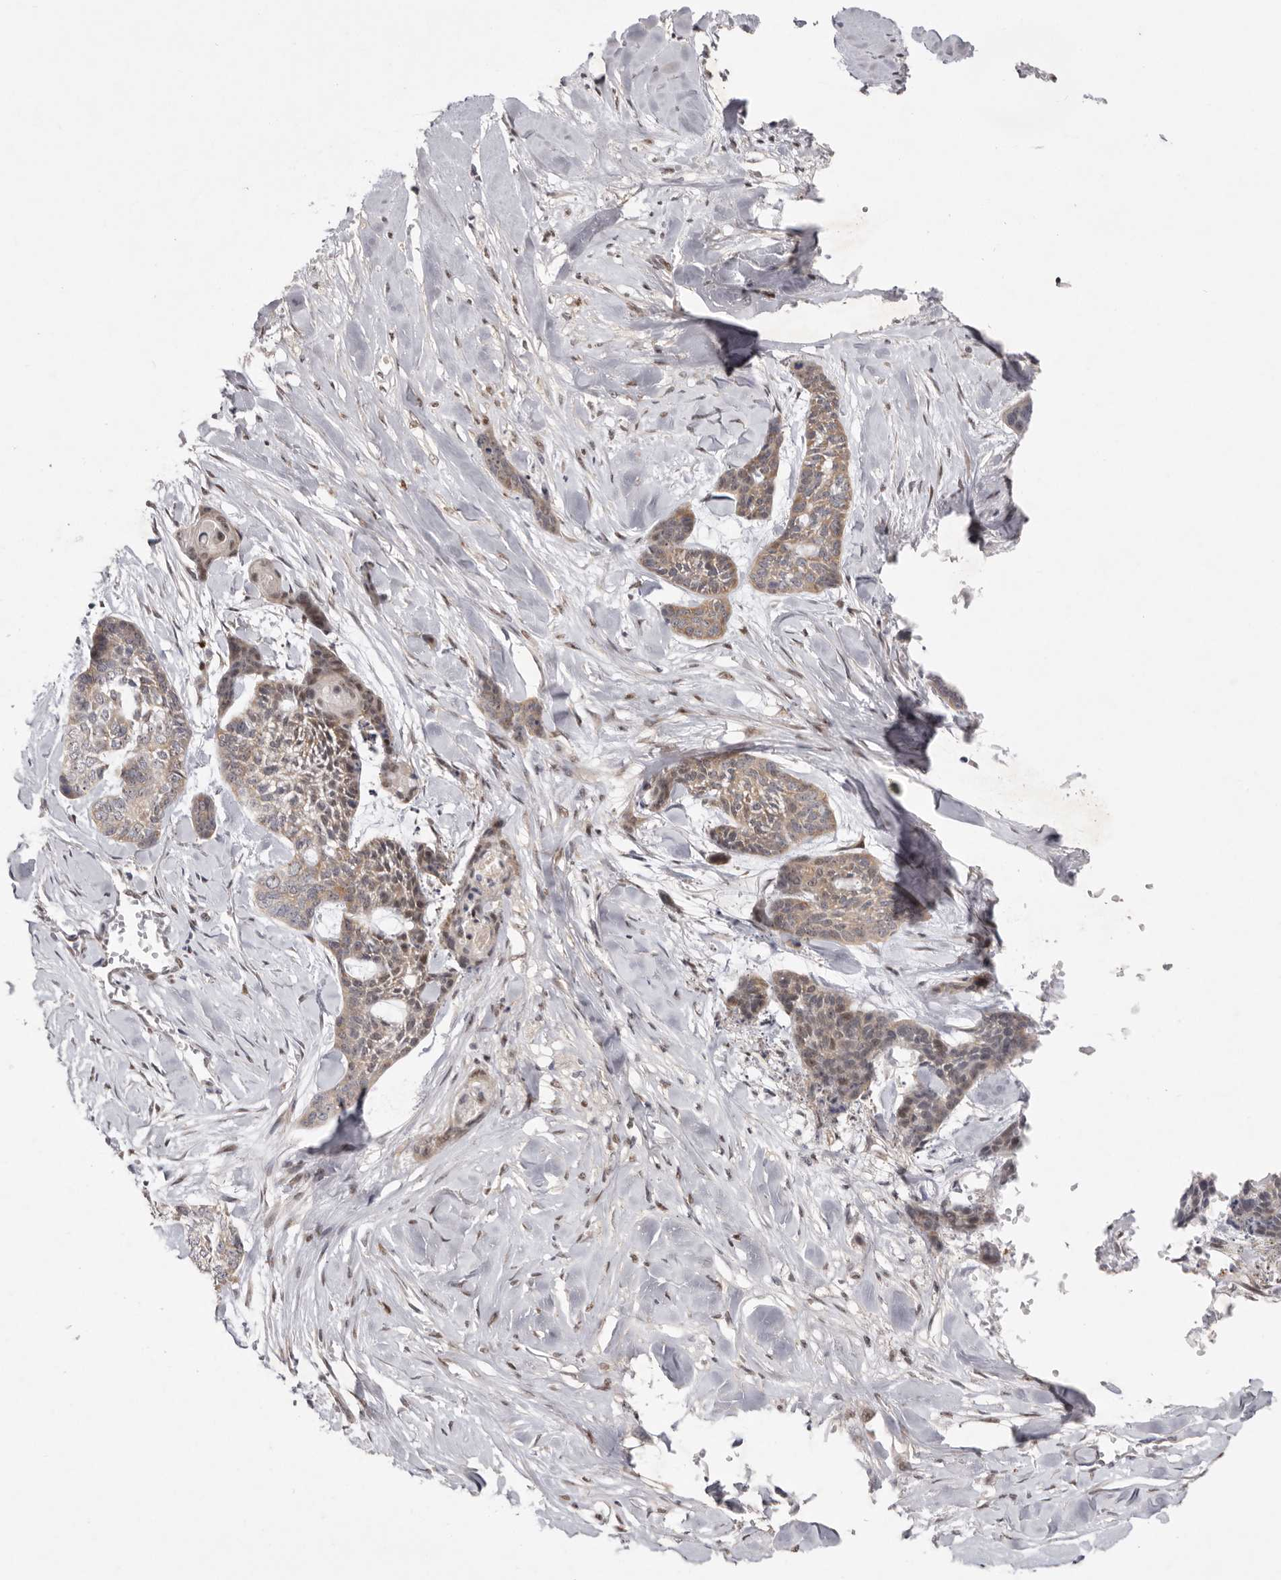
{"staining": {"intensity": "weak", "quantity": ">75%", "location": "cytoplasmic/membranous,nuclear"}, "tissue": "skin cancer", "cell_type": "Tumor cells", "image_type": "cancer", "snomed": [{"axis": "morphology", "description": "Basal cell carcinoma"}, {"axis": "topography", "description": "Skin"}], "caption": "The image reveals immunohistochemical staining of skin basal cell carcinoma. There is weak cytoplasmic/membranous and nuclear staining is present in approximately >75% of tumor cells.", "gene": "TADA1", "patient": {"sex": "female", "age": 64}}